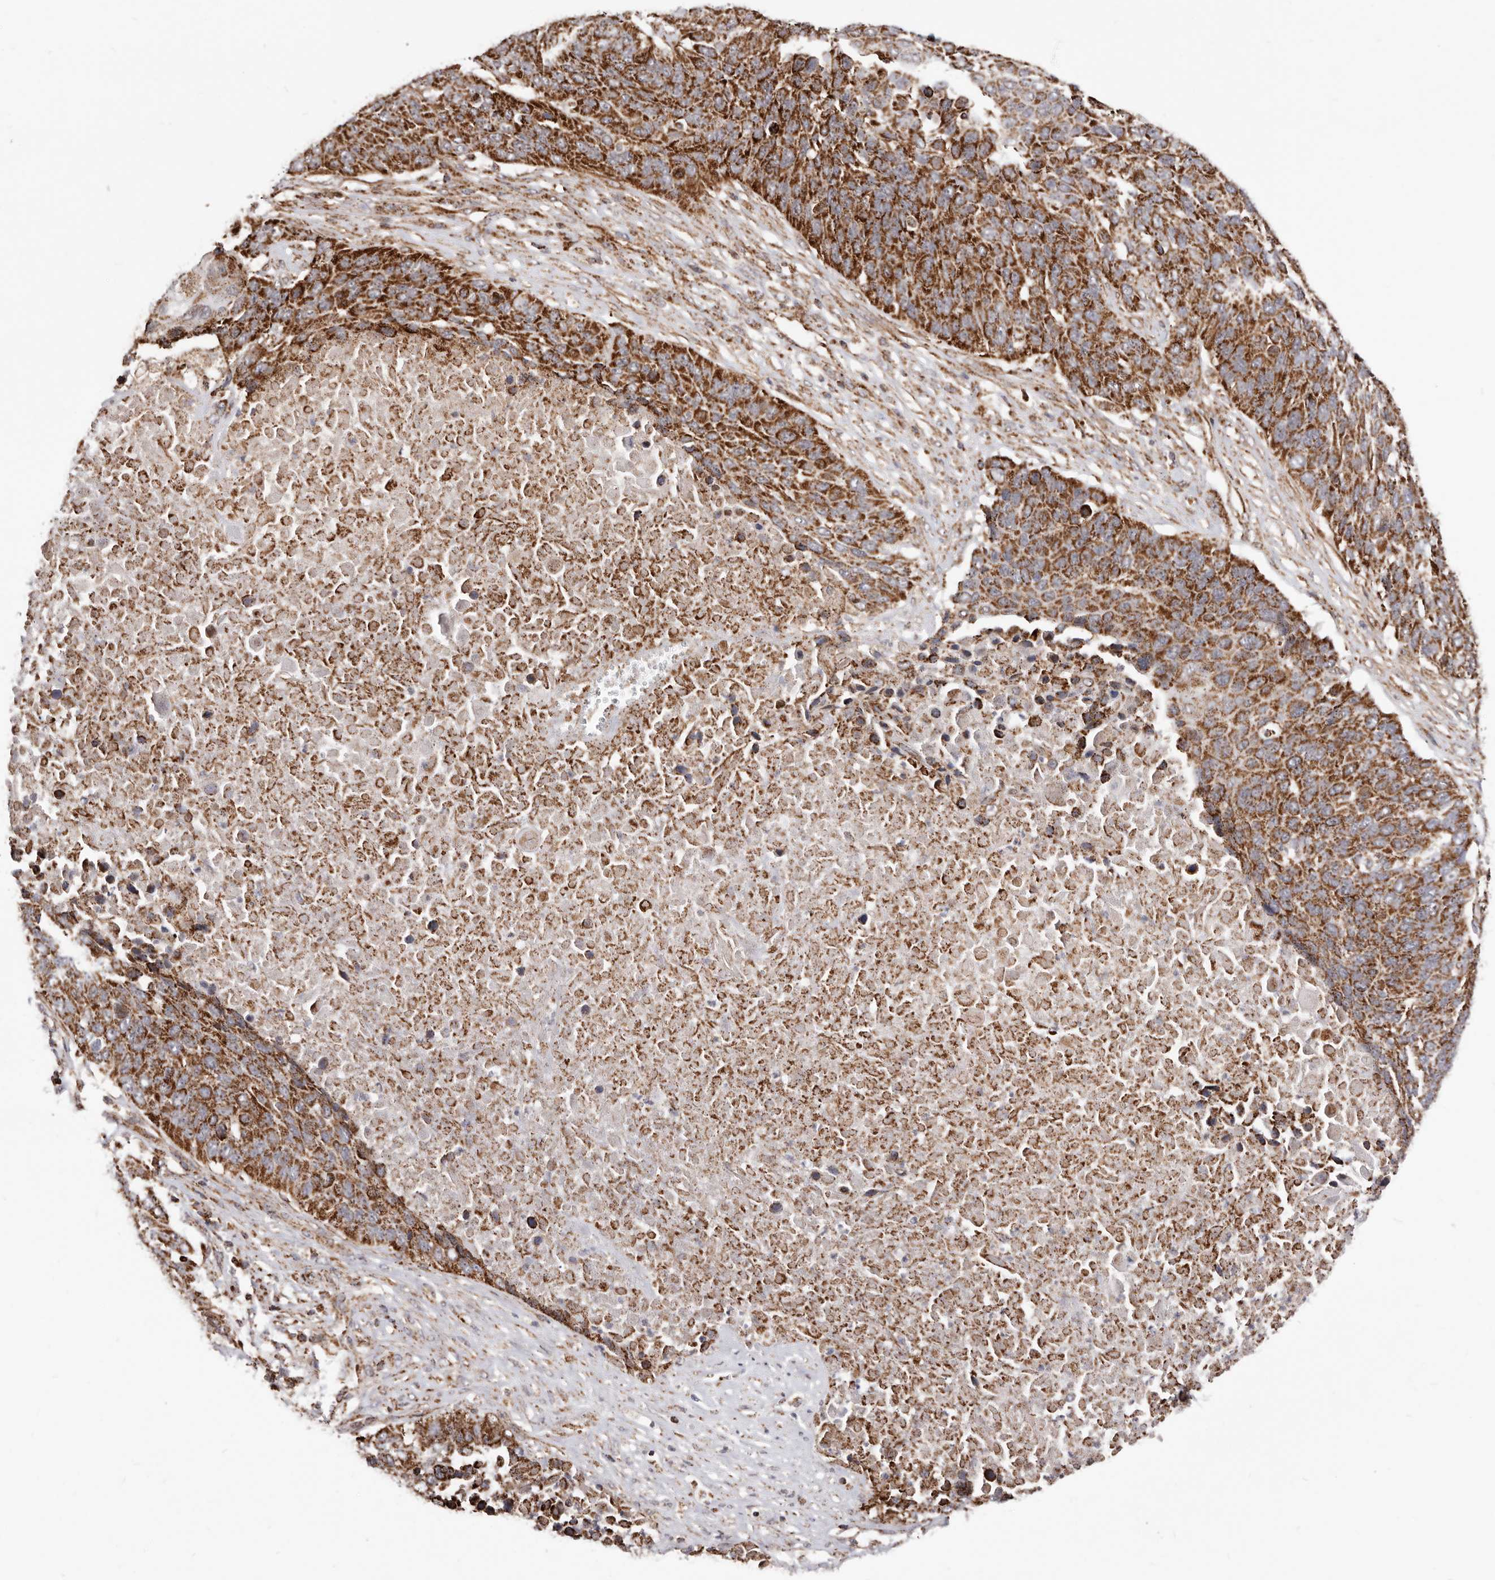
{"staining": {"intensity": "strong", "quantity": ">75%", "location": "cytoplasmic/membranous"}, "tissue": "lung cancer", "cell_type": "Tumor cells", "image_type": "cancer", "snomed": [{"axis": "morphology", "description": "Squamous cell carcinoma, NOS"}, {"axis": "topography", "description": "Lung"}], "caption": "Strong cytoplasmic/membranous protein expression is present in approximately >75% of tumor cells in lung squamous cell carcinoma. (brown staining indicates protein expression, while blue staining denotes nuclei).", "gene": "PRKACB", "patient": {"sex": "male", "age": 66}}